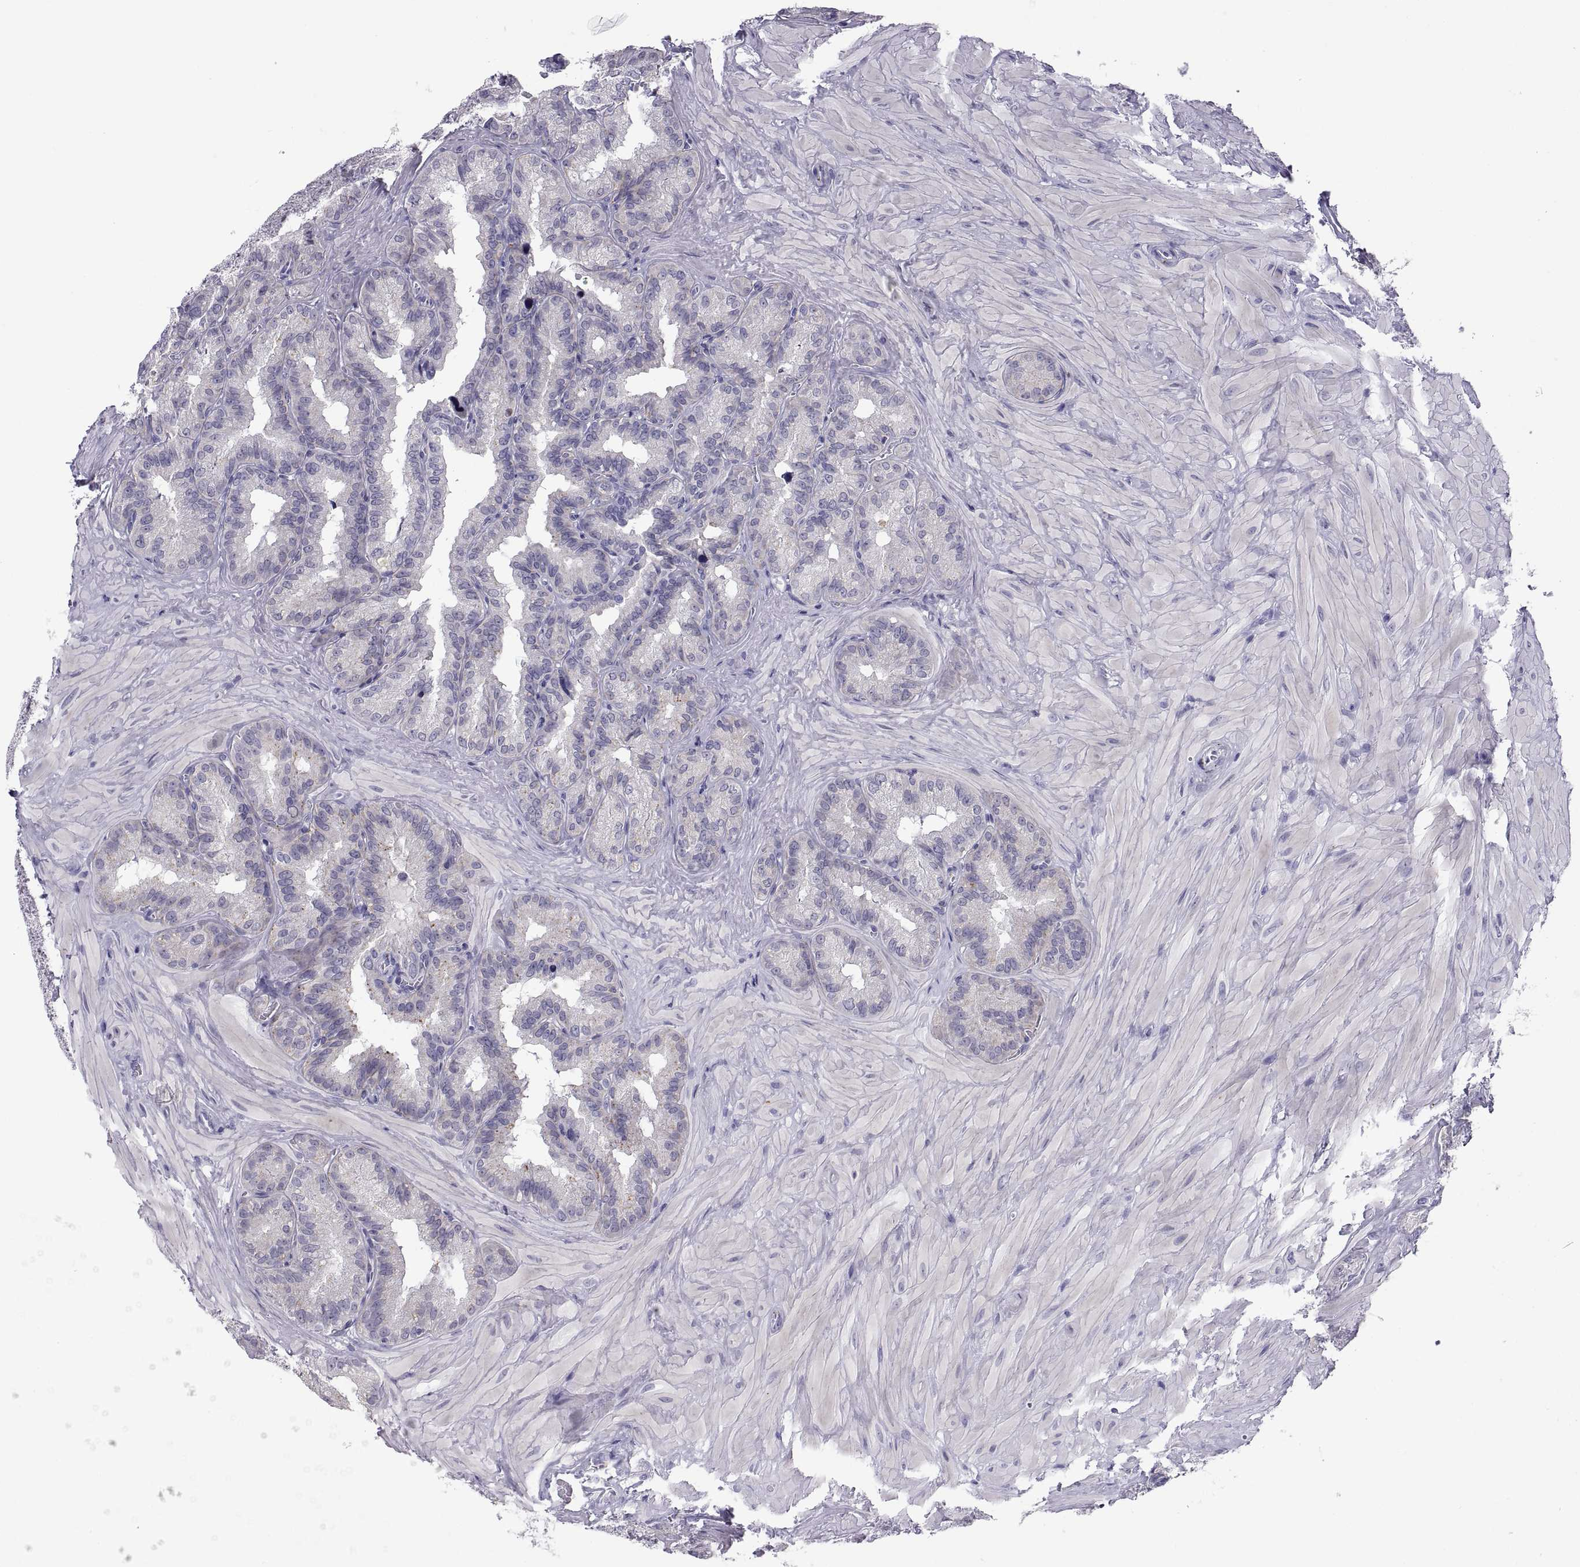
{"staining": {"intensity": "negative", "quantity": "none", "location": "none"}, "tissue": "seminal vesicle", "cell_type": "Glandular cells", "image_type": "normal", "snomed": [{"axis": "morphology", "description": "Normal tissue, NOS"}, {"axis": "topography", "description": "Seminal veicle"}], "caption": "This is an immunohistochemistry micrograph of unremarkable human seminal vesicle. There is no staining in glandular cells.", "gene": "RGS19", "patient": {"sex": "male", "age": 37}}